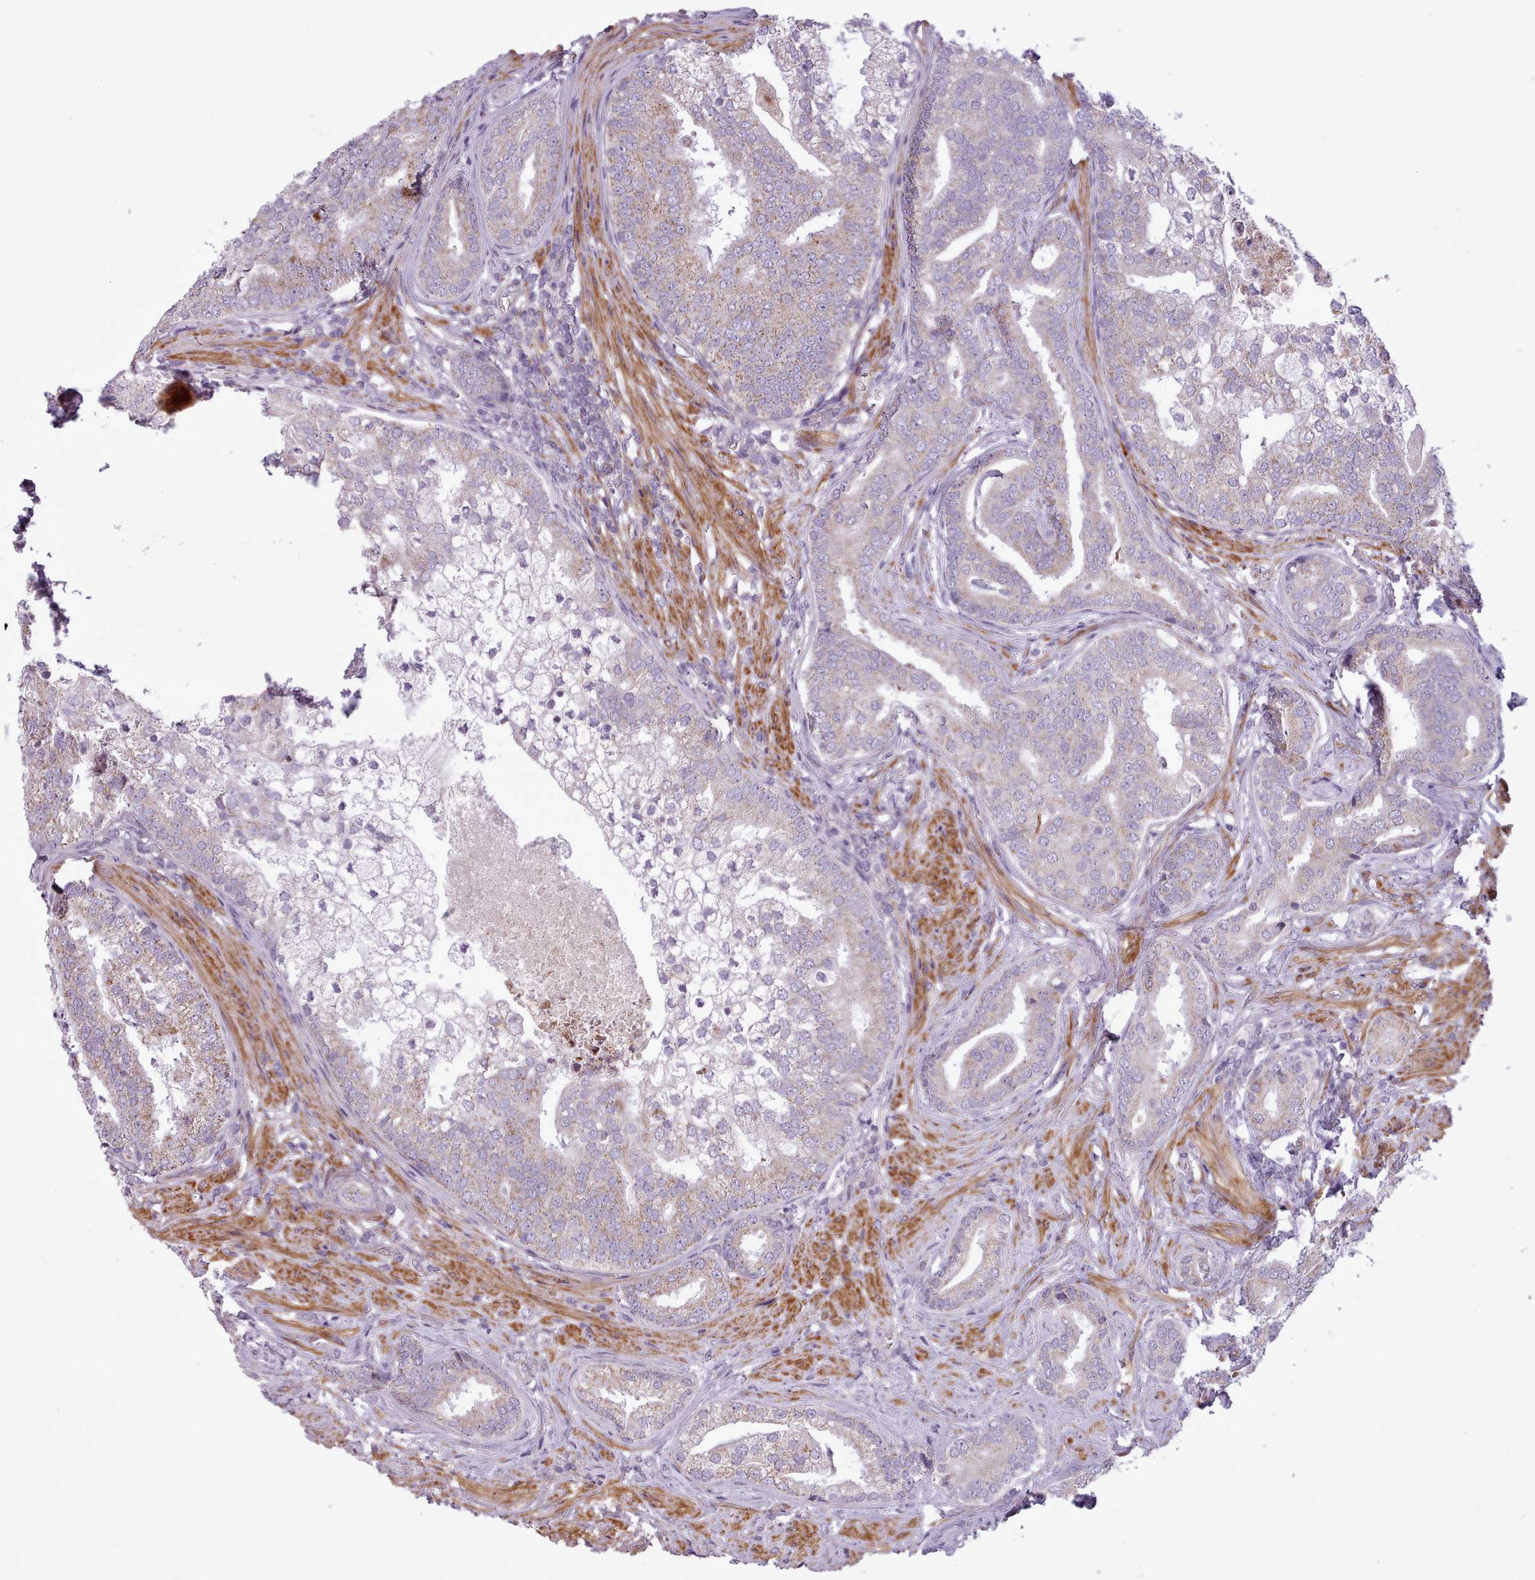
{"staining": {"intensity": "moderate", "quantity": "<25%", "location": "cytoplasmic/membranous"}, "tissue": "prostate cancer", "cell_type": "Tumor cells", "image_type": "cancer", "snomed": [{"axis": "morphology", "description": "Adenocarcinoma, High grade"}, {"axis": "topography", "description": "Prostate"}], "caption": "A brown stain labels moderate cytoplasmic/membranous staining of a protein in human prostate adenocarcinoma (high-grade) tumor cells.", "gene": "AVL9", "patient": {"sex": "male", "age": 55}}